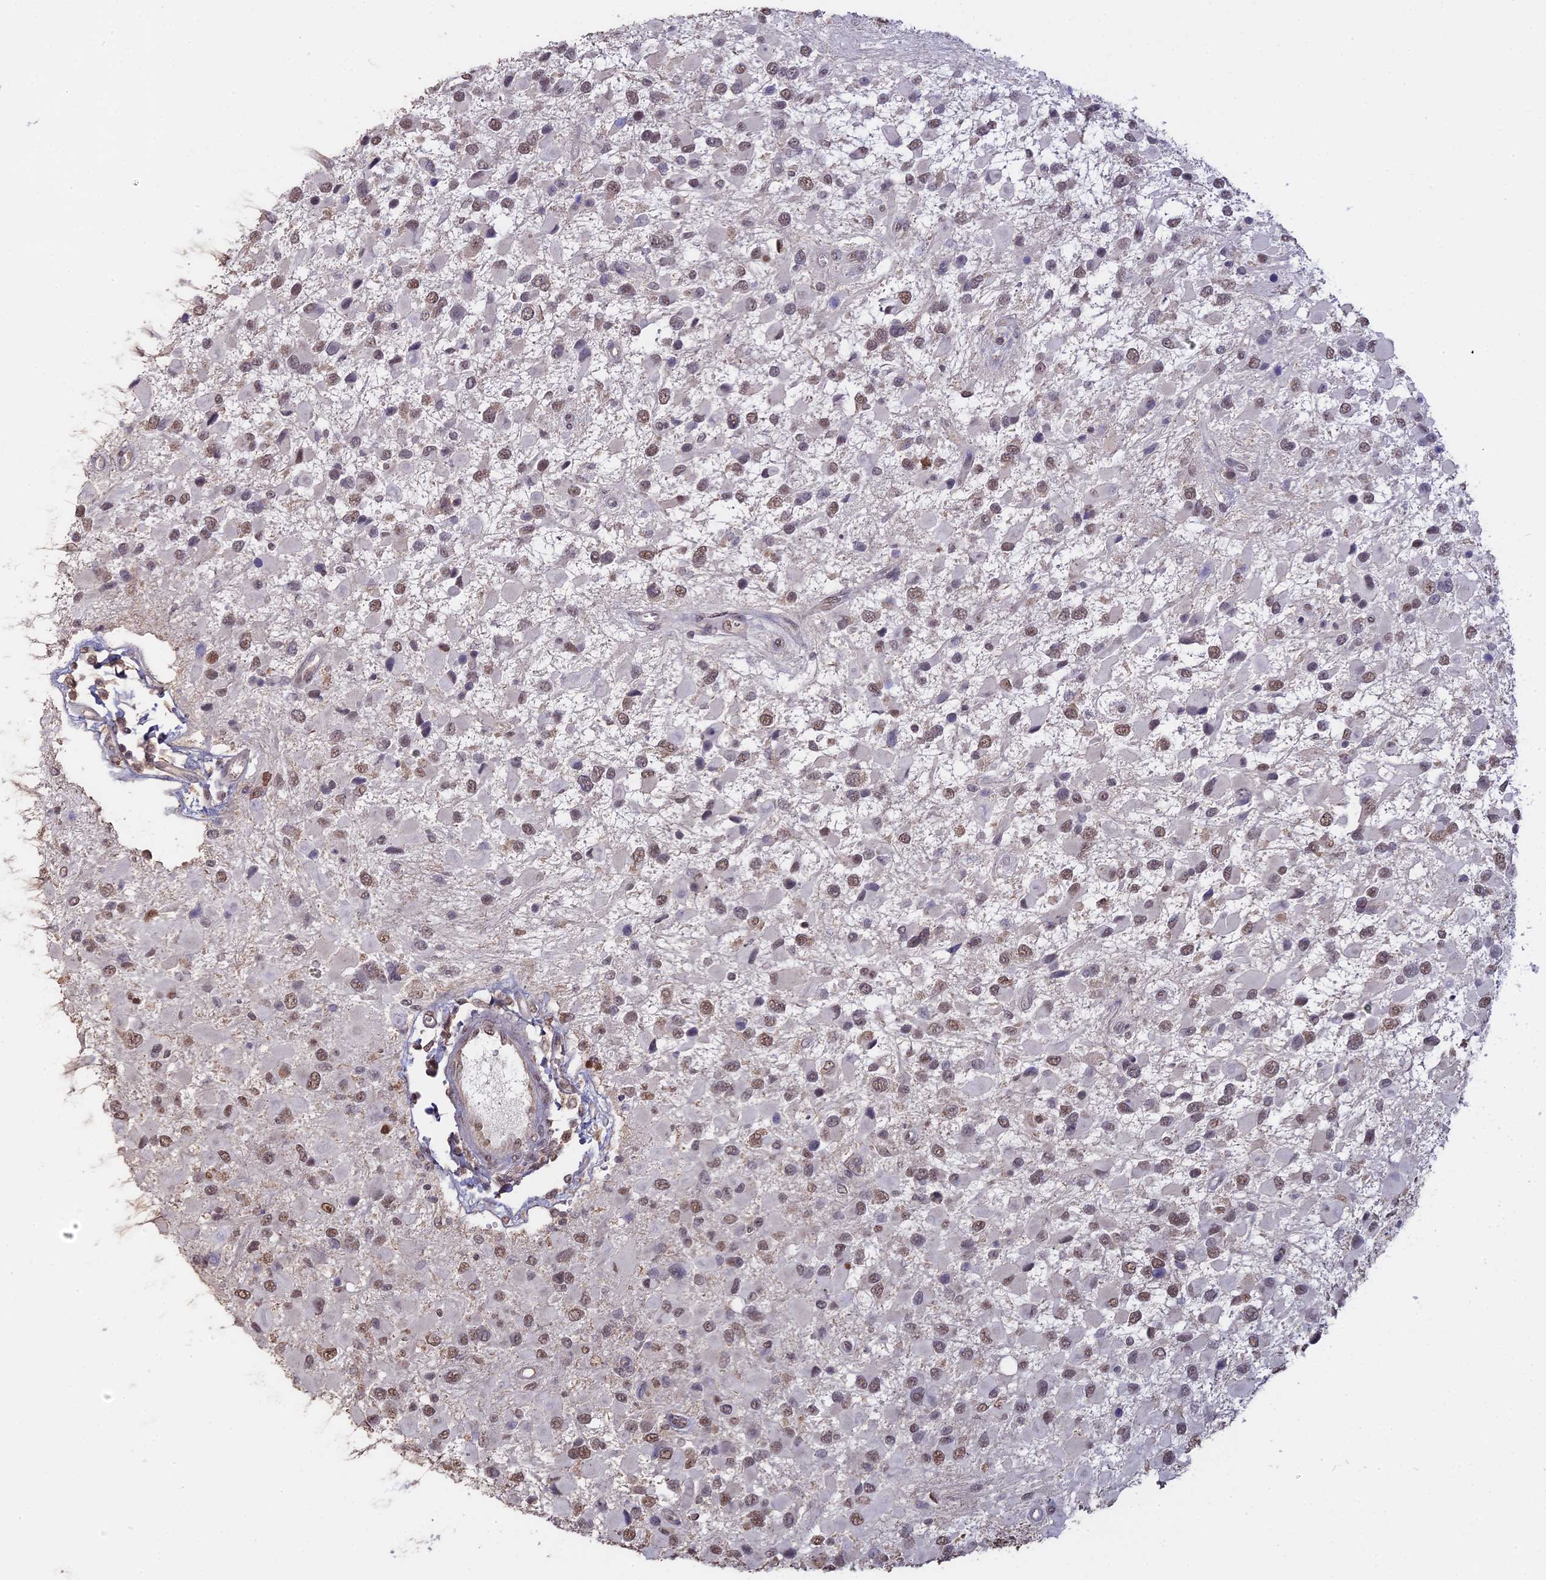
{"staining": {"intensity": "moderate", "quantity": ">75%", "location": "nuclear"}, "tissue": "glioma", "cell_type": "Tumor cells", "image_type": "cancer", "snomed": [{"axis": "morphology", "description": "Glioma, malignant, High grade"}, {"axis": "topography", "description": "Brain"}], "caption": "Immunohistochemistry (IHC) photomicrograph of glioma stained for a protein (brown), which shows medium levels of moderate nuclear positivity in about >75% of tumor cells.", "gene": "PSMC6", "patient": {"sex": "male", "age": 53}}